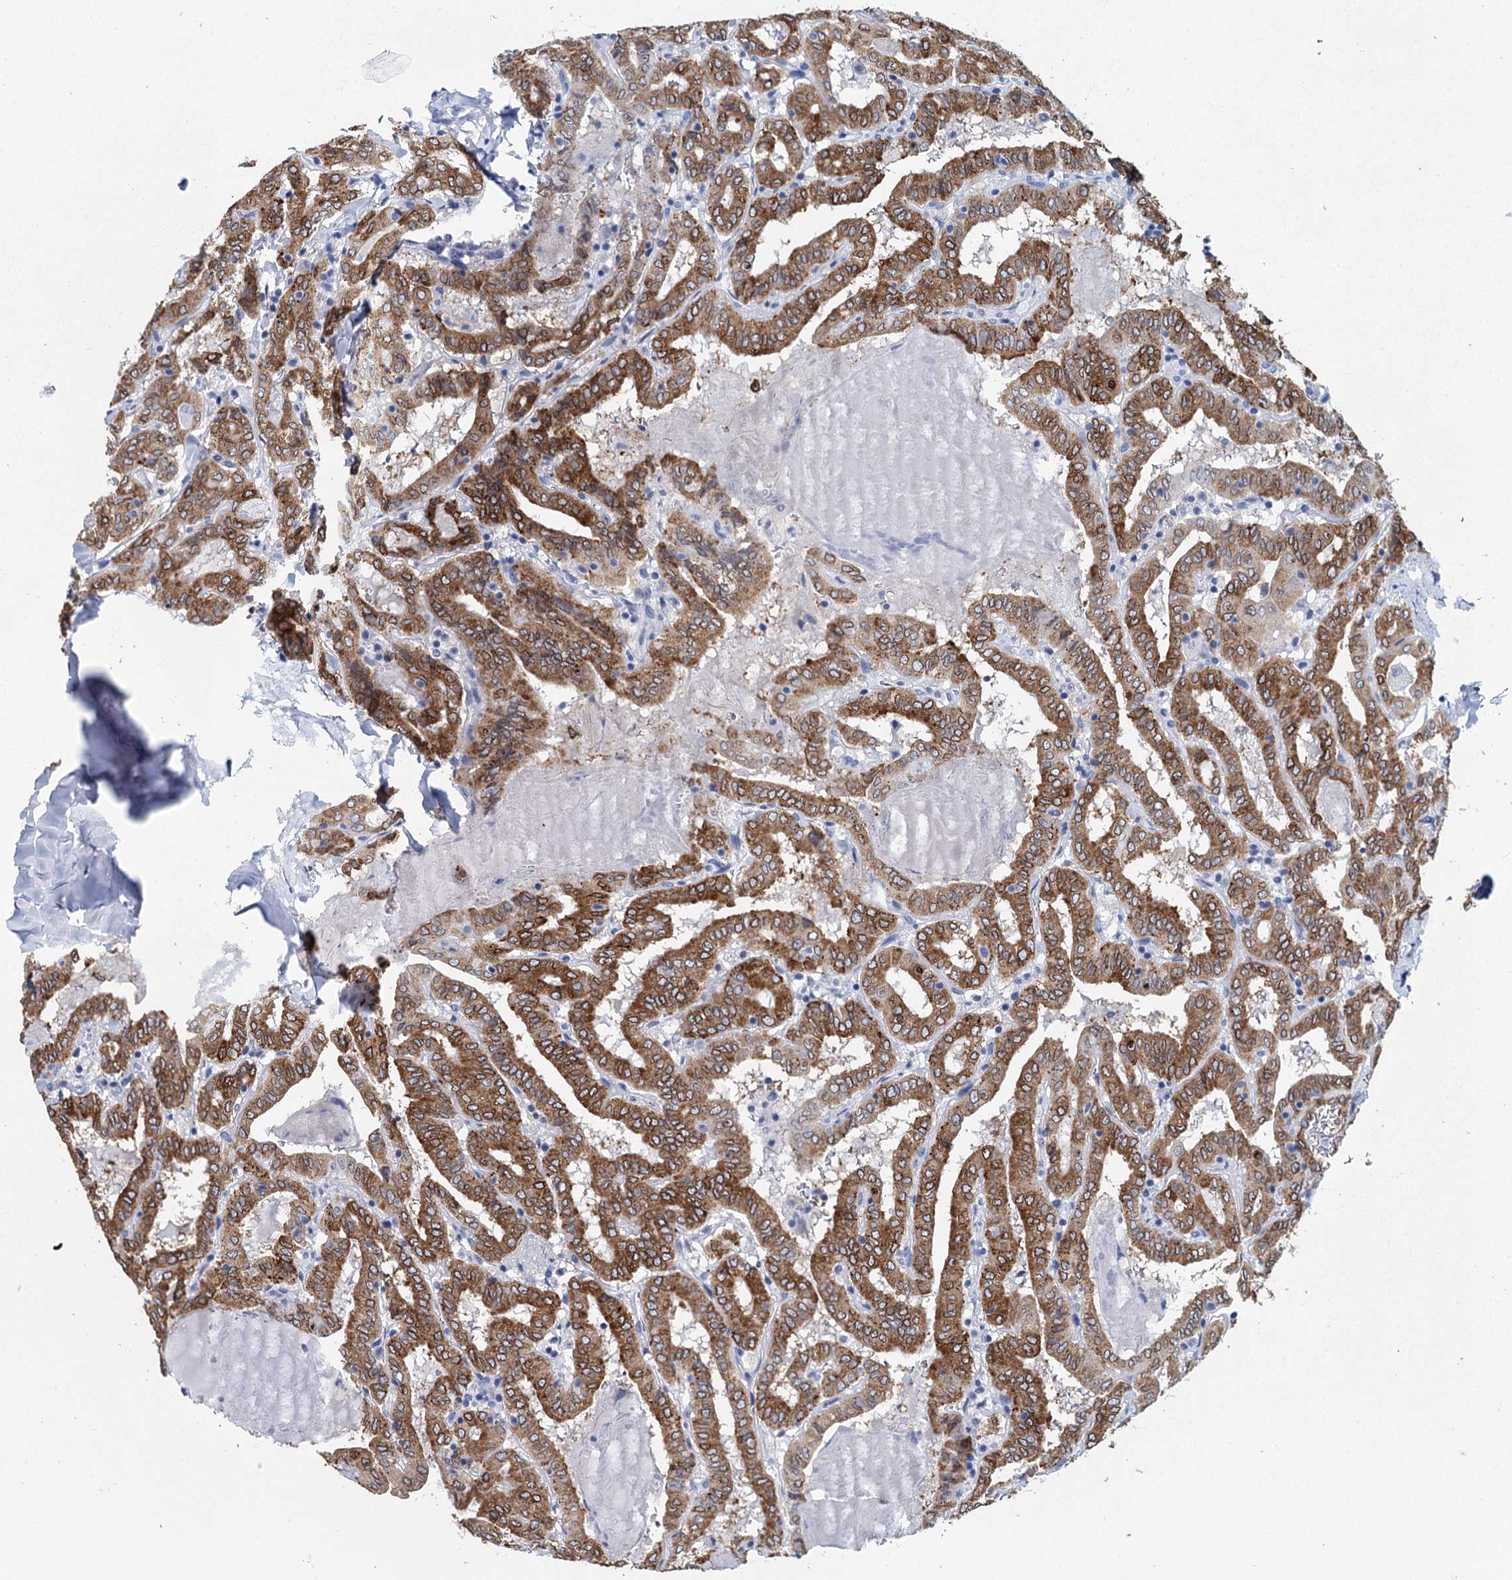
{"staining": {"intensity": "moderate", "quantity": ">75%", "location": "cytoplasmic/membranous"}, "tissue": "thyroid cancer", "cell_type": "Tumor cells", "image_type": "cancer", "snomed": [{"axis": "morphology", "description": "Papillary adenocarcinoma, NOS"}, {"axis": "topography", "description": "Thyroid gland"}], "caption": "Moderate cytoplasmic/membranous positivity for a protein is seen in approximately >75% of tumor cells of thyroid cancer using IHC.", "gene": "METTL7B", "patient": {"sex": "female", "age": 72}}